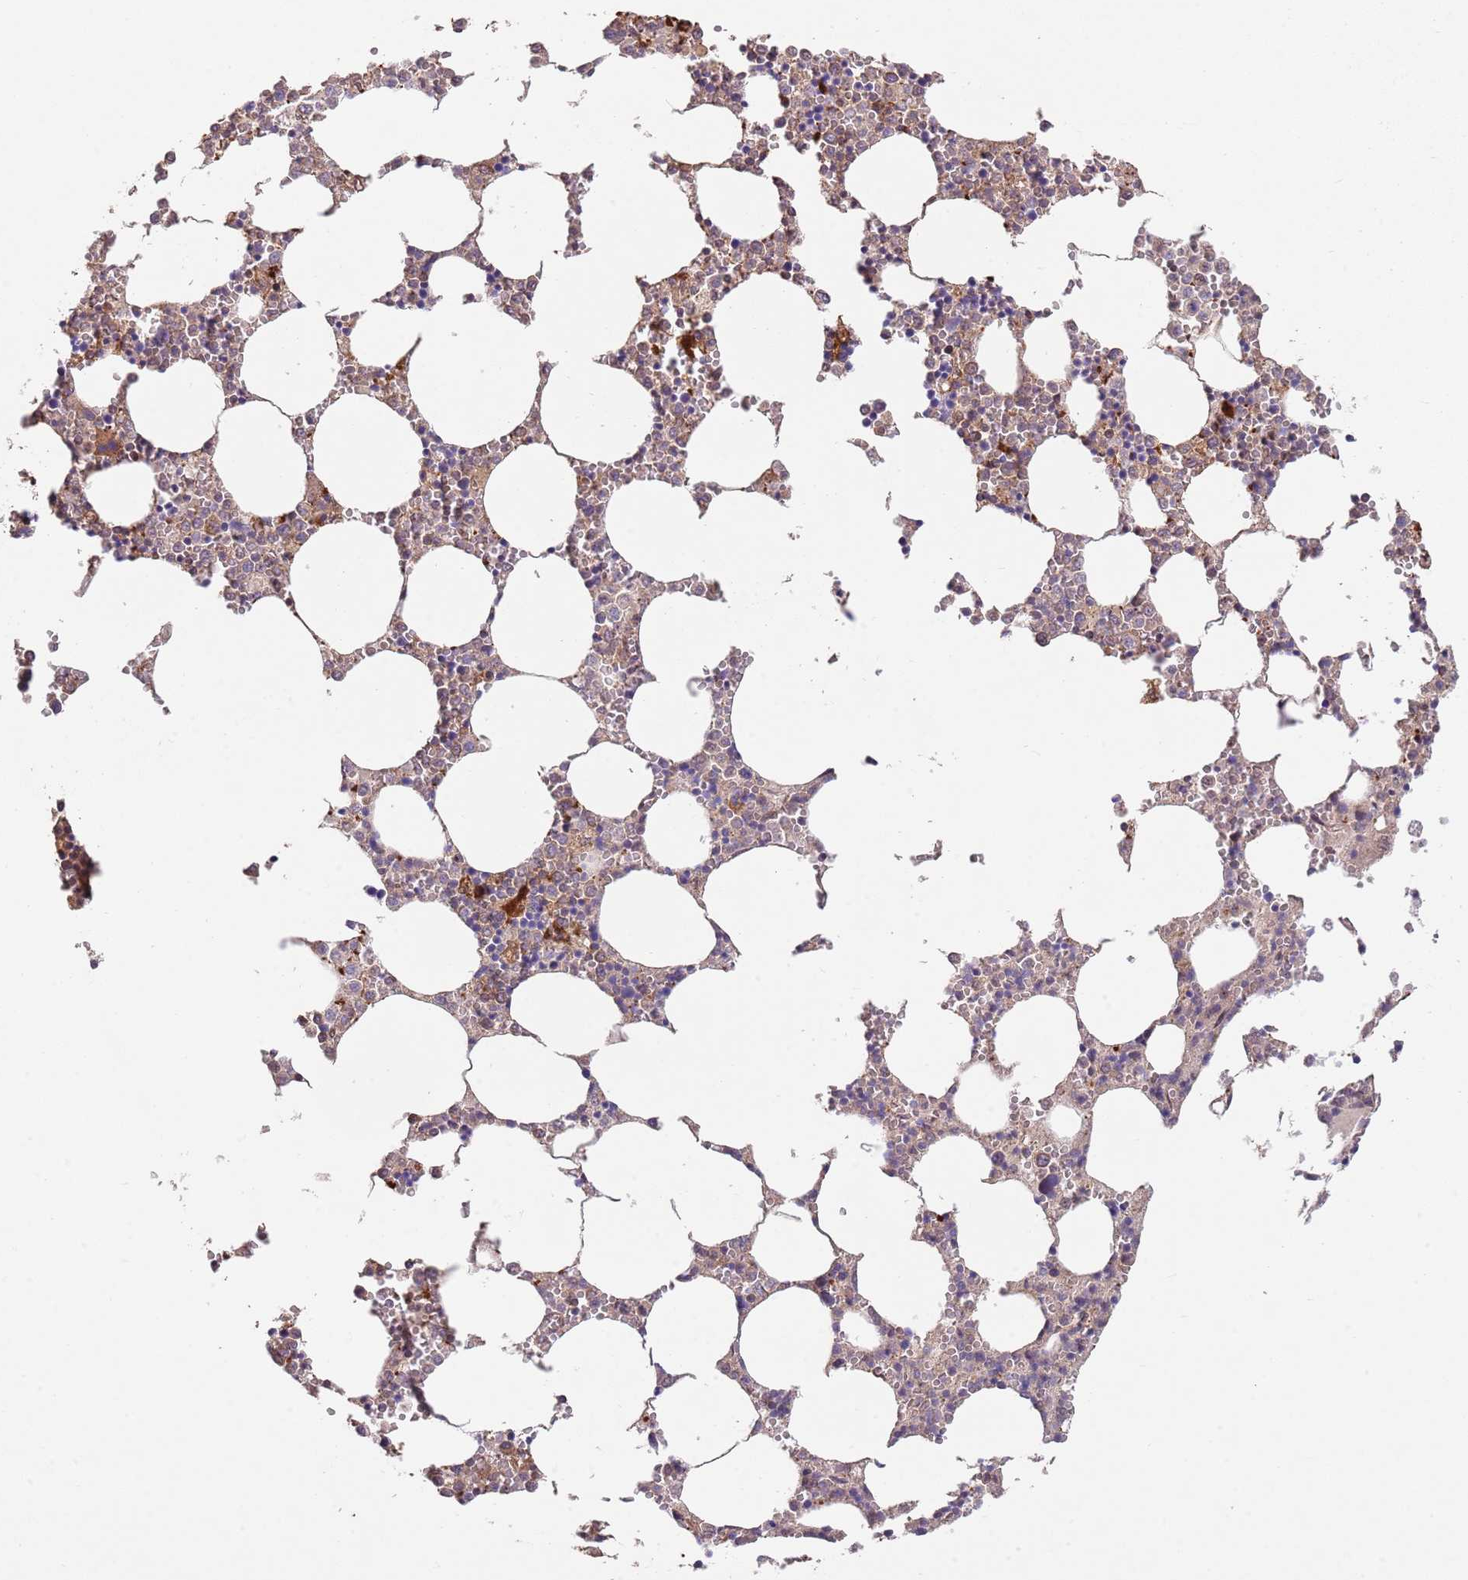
{"staining": {"intensity": "strong", "quantity": "25%-75%", "location": "cytoplasmic/membranous"}, "tissue": "bone marrow", "cell_type": "Hematopoietic cells", "image_type": "normal", "snomed": [{"axis": "morphology", "description": "Normal tissue, NOS"}, {"axis": "topography", "description": "Bone marrow"}], "caption": "The histopathology image exhibits immunohistochemical staining of unremarkable bone marrow. There is strong cytoplasmic/membranous positivity is seen in approximately 25%-75% of hematopoietic cells.", "gene": "RNF19B", "patient": {"sex": "female", "age": 64}}